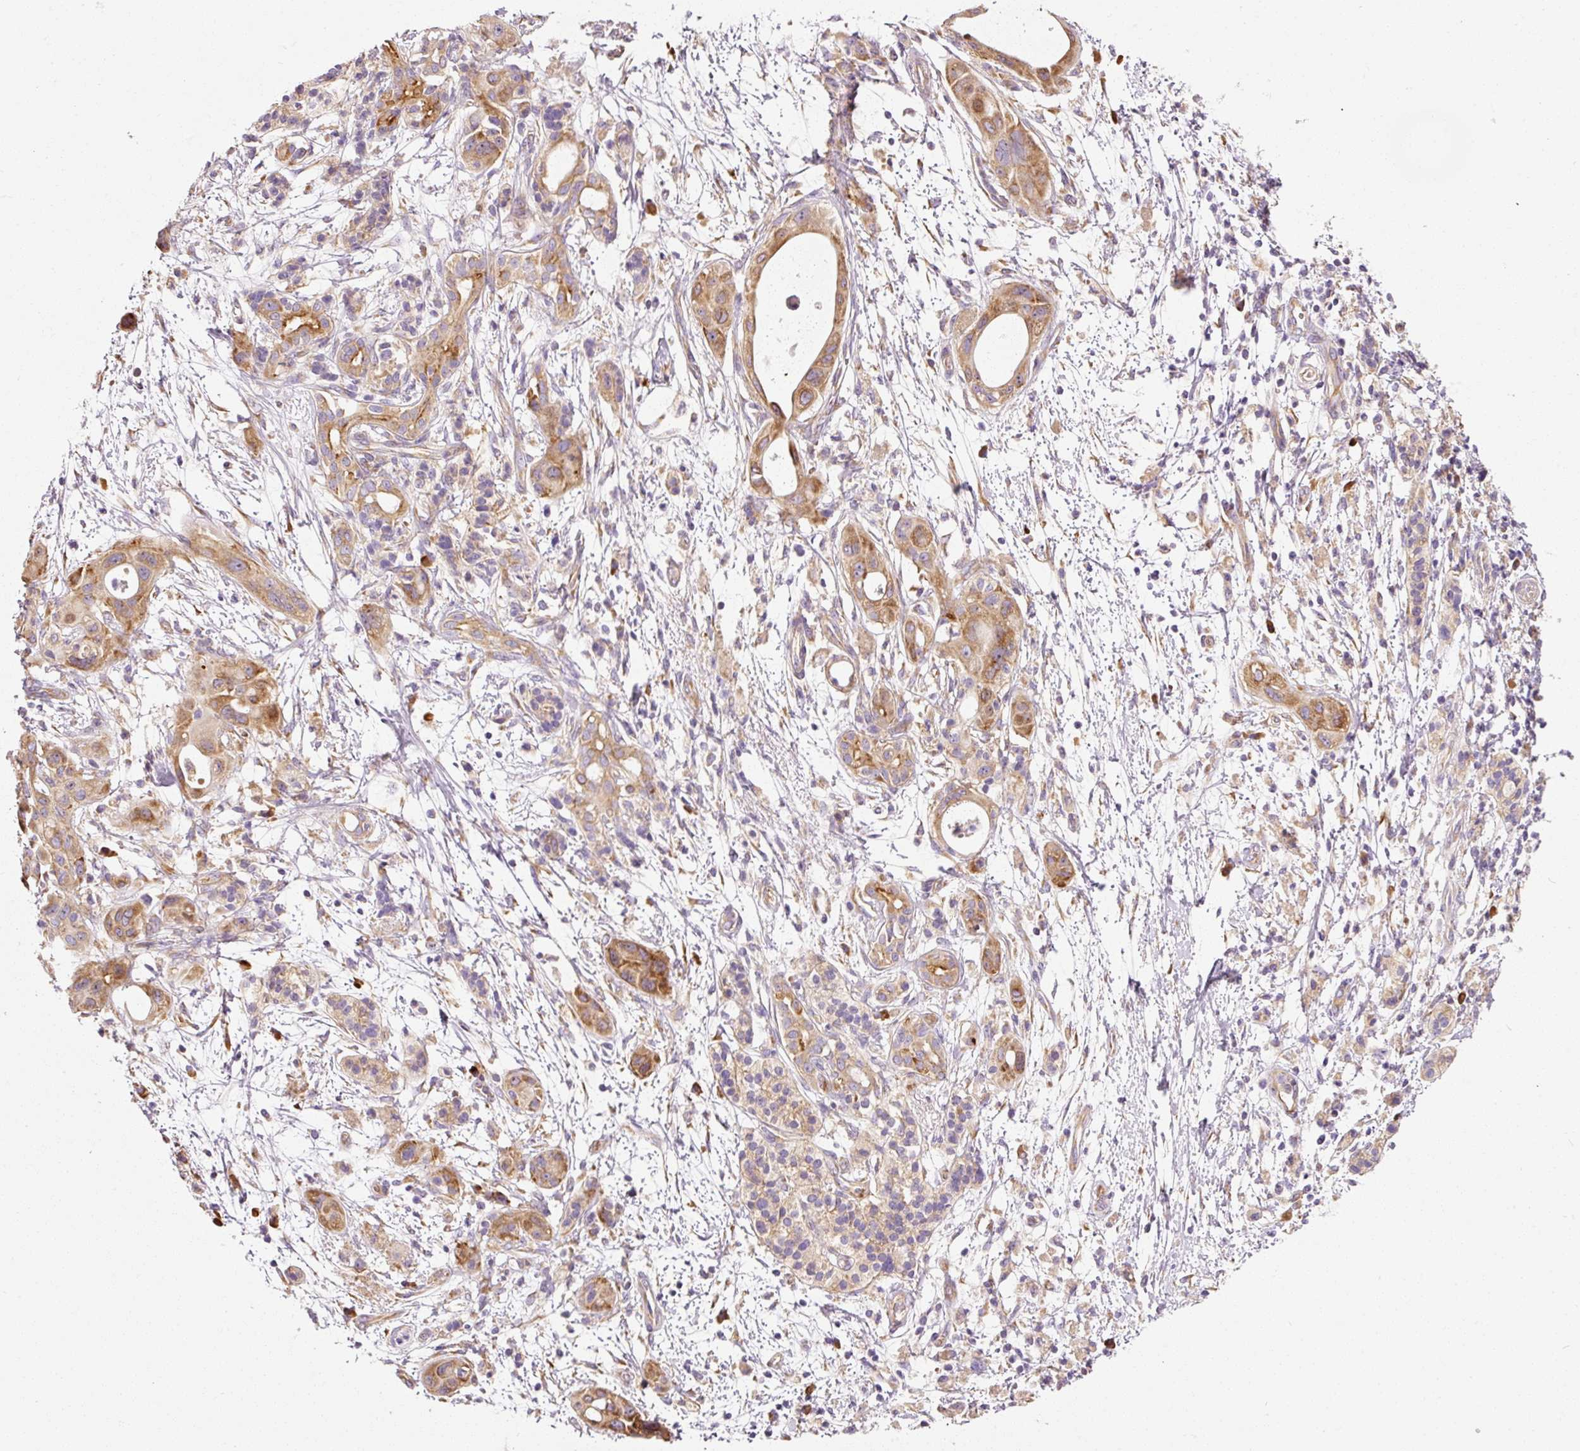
{"staining": {"intensity": "moderate", "quantity": ">75%", "location": "cytoplasmic/membranous"}, "tissue": "pancreatic cancer", "cell_type": "Tumor cells", "image_type": "cancer", "snomed": [{"axis": "morphology", "description": "Adenocarcinoma, NOS"}, {"axis": "topography", "description": "Pancreas"}], "caption": "IHC micrograph of neoplastic tissue: human pancreatic adenocarcinoma stained using immunohistochemistry (IHC) displays medium levels of moderate protein expression localized specifically in the cytoplasmic/membranous of tumor cells, appearing as a cytoplasmic/membranous brown color.", "gene": "RPL10A", "patient": {"sex": "male", "age": 68}}